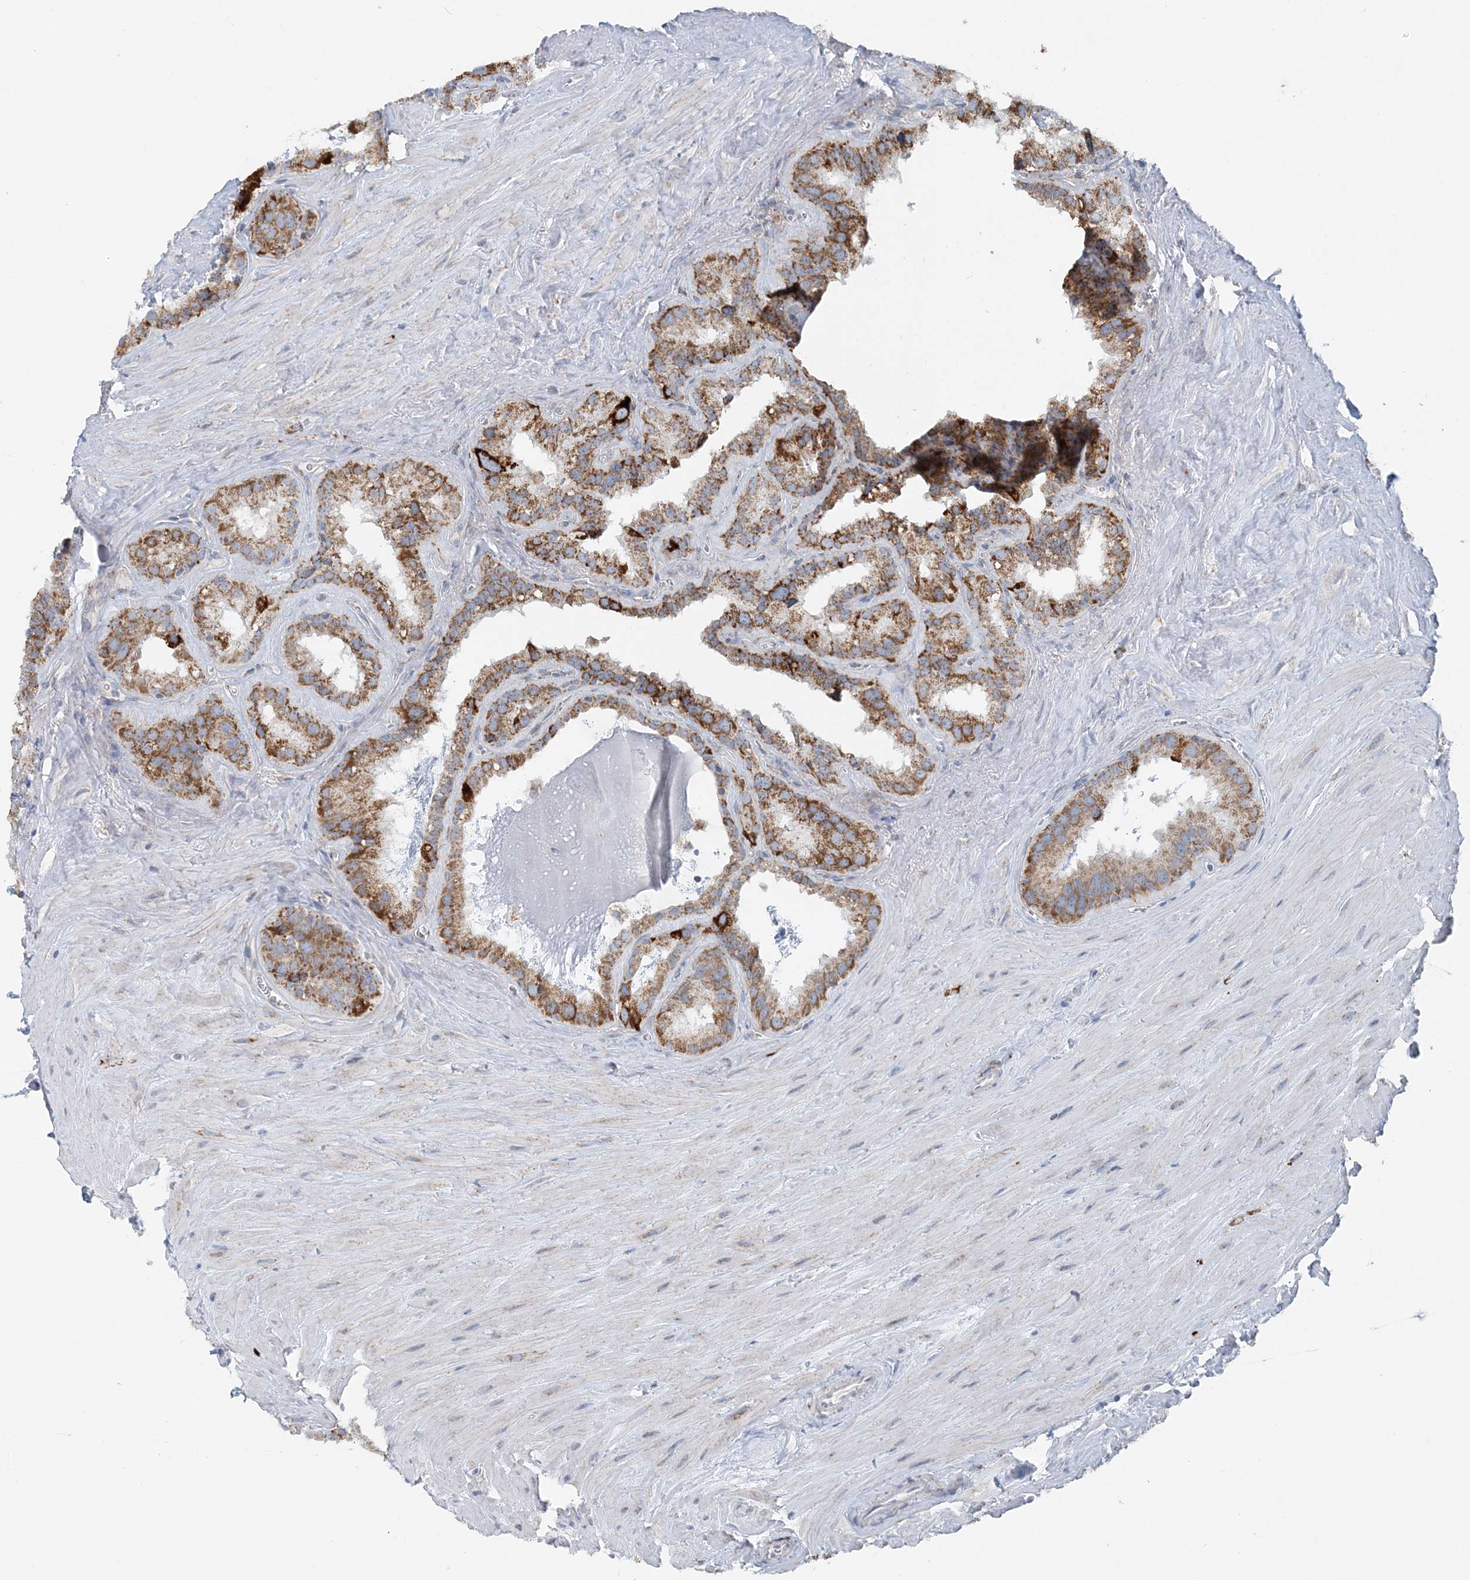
{"staining": {"intensity": "moderate", "quantity": ">75%", "location": "cytoplasmic/membranous"}, "tissue": "seminal vesicle", "cell_type": "Glandular cells", "image_type": "normal", "snomed": [{"axis": "morphology", "description": "Normal tissue, NOS"}, {"axis": "topography", "description": "Prostate"}, {"axis": "topography", "description": "Seminal veicle"}], "caption": "About >75% of glandular cells in benign human seminal vesicle exhibit moderate cytoplasmic/membranous protein expression as visualized by brown immunohistochemical staining.", "gene": "PCCB", "patient": {"sex": "male", "age": 59}}